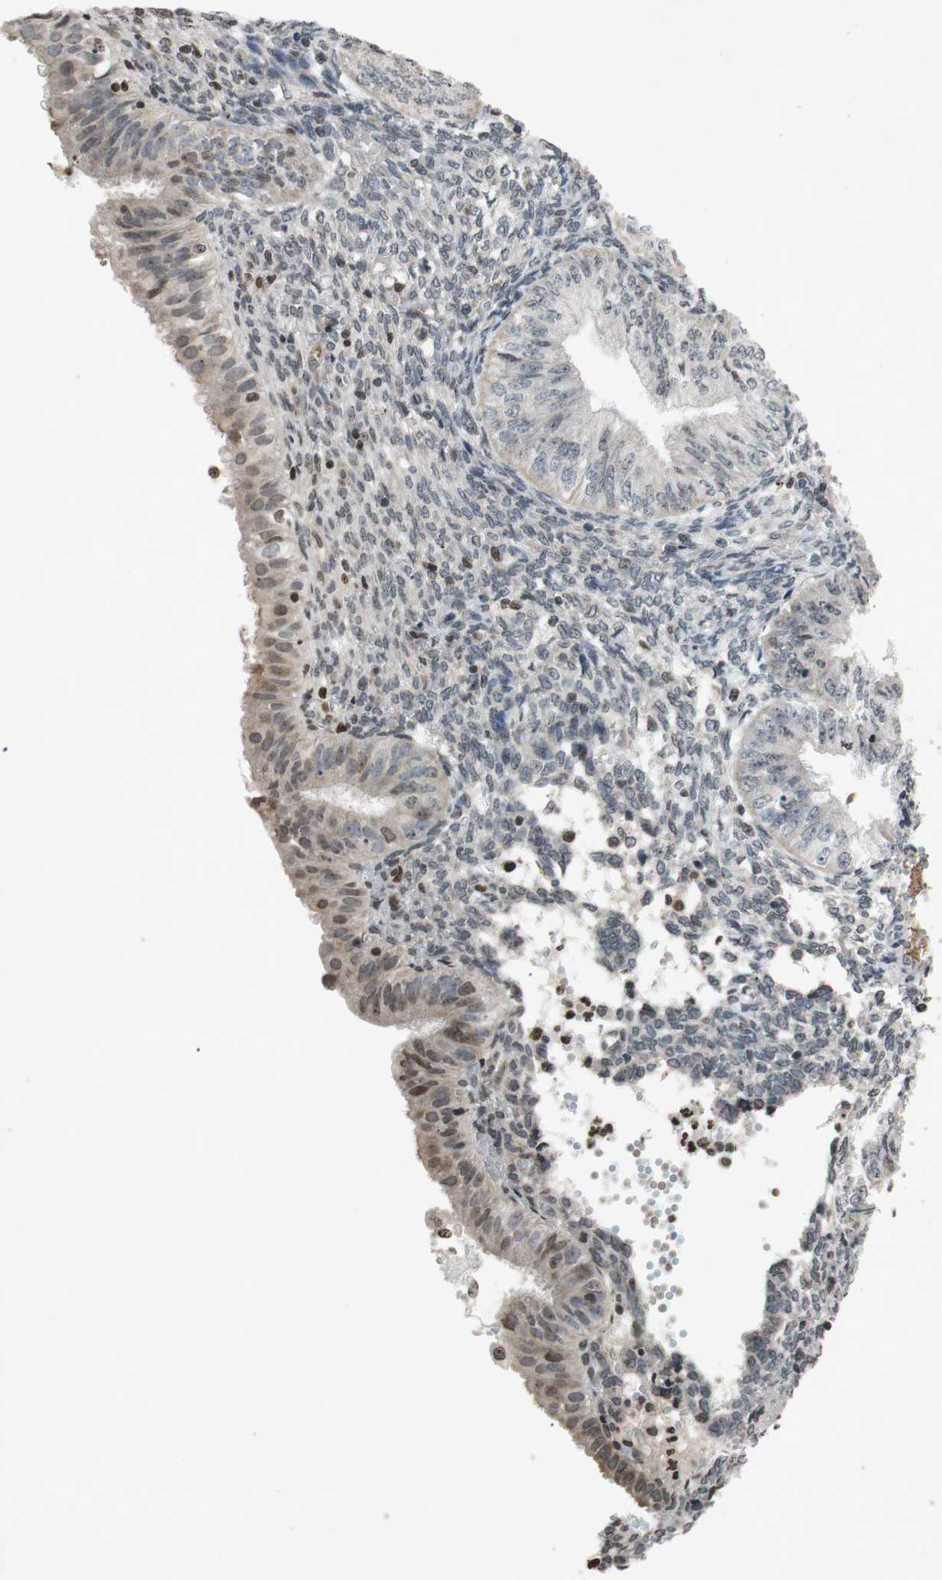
{"staining": {"intensity": "moderate", "quantity": "<25%", "location": "cytoplasmic/membranous,nuclear"}, "tissue": "endometrial cancer", "cell_type": "Tumor cells", "image_type": "cancer", "snomed": [{"axis": "morphology", "description": "Normal tissue, NOS"}, {"axis": "morphology", "description": "Adenocarcinoma, NOS"}, {"axis": "topography", "description": "Endometrium"}], "caption": "Immunohistochemistry (IHC) image of human endometrial adenocarcinoma stained for a protein (brown), which reveals low levels of moderate cytoplasmic/membranous and nuclear staining in approximately <25% of tumor cells.", "gene": "MCM6", "patient": {"sex": "female", "age": 53}}